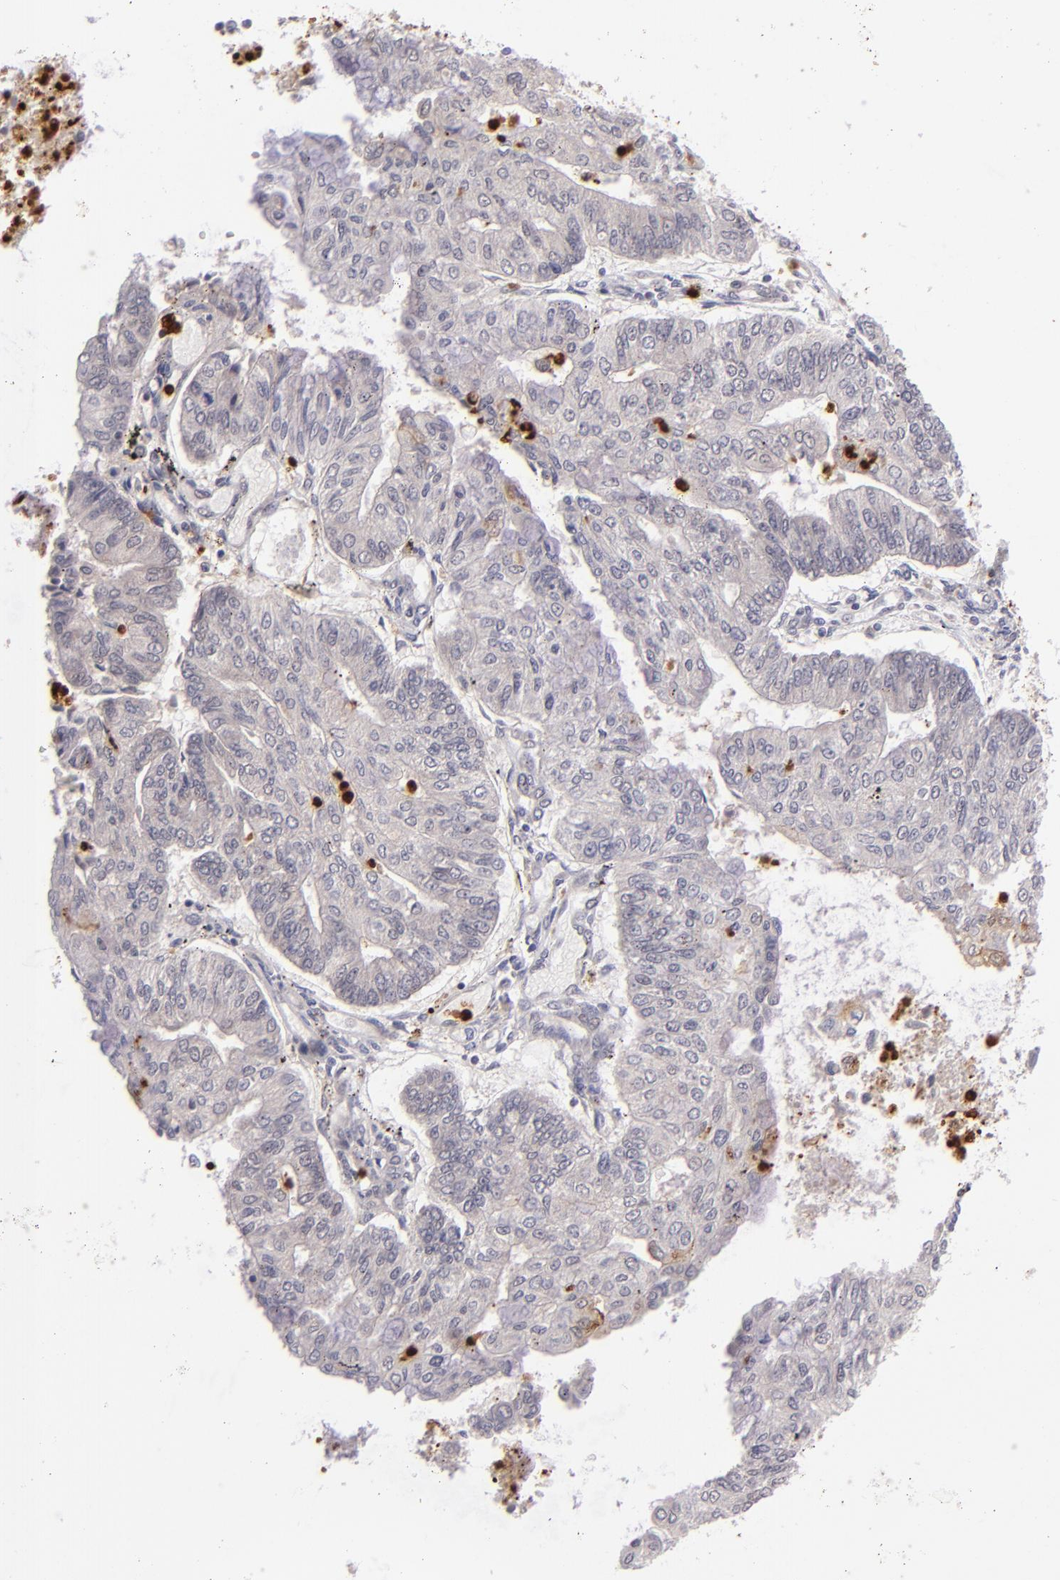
{"staining": {"intensity": "negative", "quantity": "none", "location": "none"}, "tissue": "endometrial cancer", "cell_type": "Tumor cells", "image_type": "cancer", "snomed": [{"axis": "morphology", "description": "Adenocarcinoma, NOS"}, {"axis": "topography", "description": "Endometrium"}], "caption": "IHC of human adenocarcinoma (endometrial) demonstrates no expression in tumor cells.", "gene": "RXRG", "patient": {"sex": "female", "age": 59}}